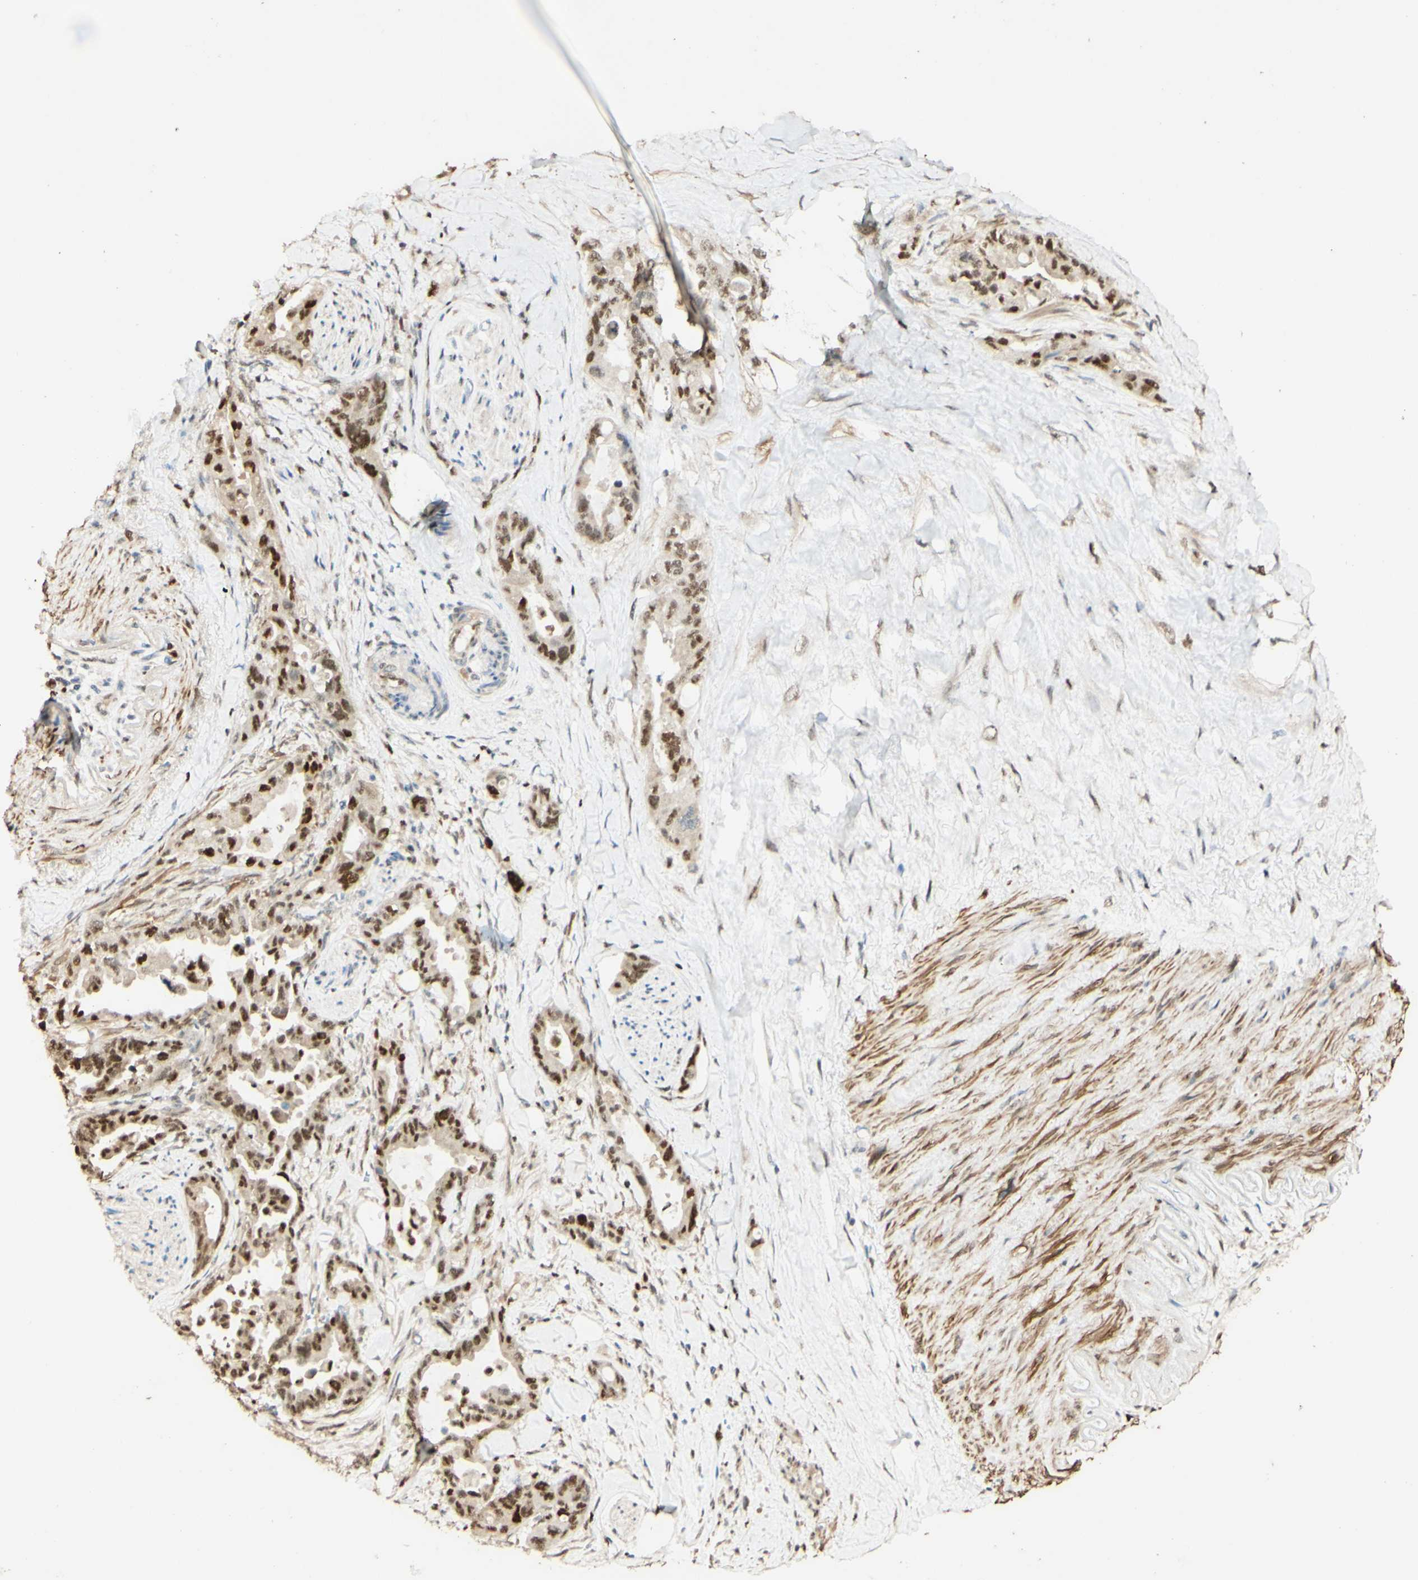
{"staining": {"intensity": "strong", "quantity": ">75%", "location": "cytoplasmic/membranous,nuclear"}, "tissue": "pancreatic cancer", "cell_type": "Tumor cells", "image_type": "cancer", "snomed": [{"axis": "morphology", "description": "Adenocarcinoma, NOS"}, {"axis": "topography", "description": "Pancreas"}], "caption": "A high-resolution image shows immunohistochemistry staining of pancreatic adenocarcinoma, which displays strong cytoplasmic/membranous and nuclear positivity in about >75% of tumor cells. Nuclei are stained in blue.", "gene": "MAP3K4", "patient": {"sex": "male", "age": 70}}